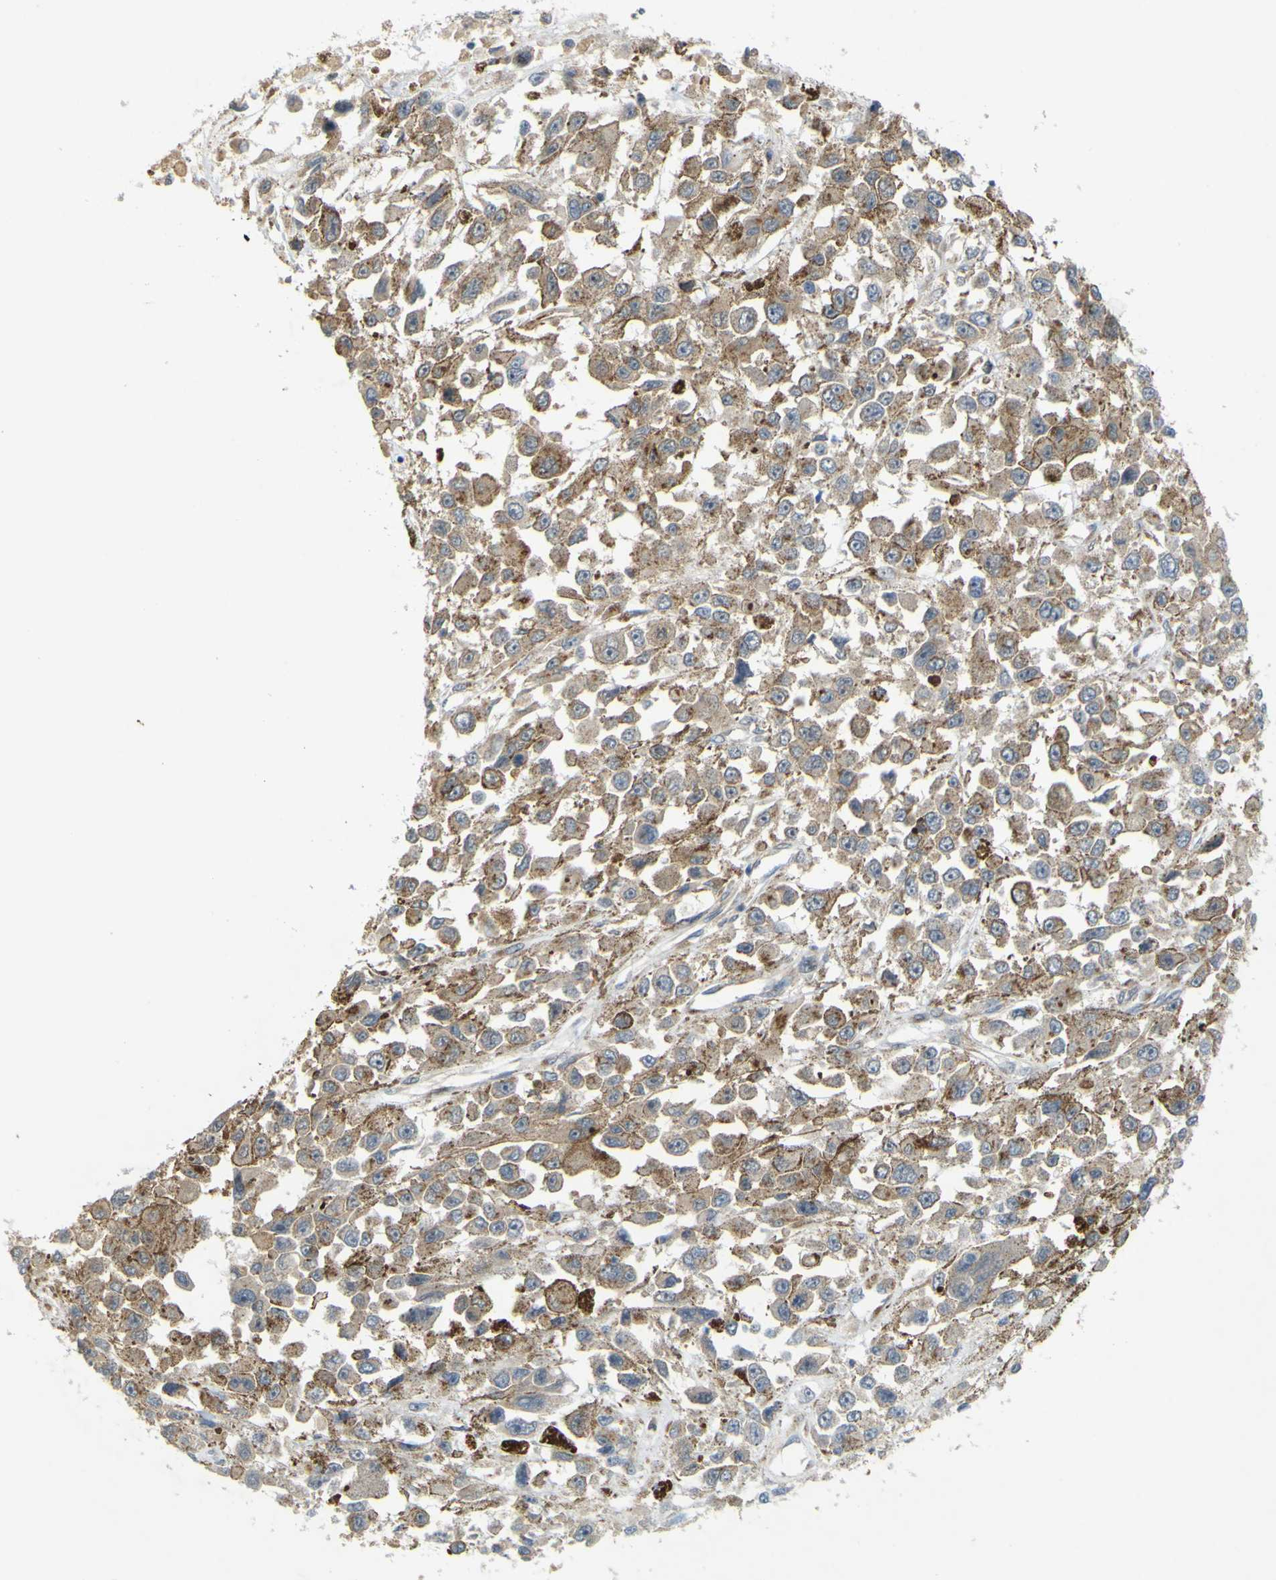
{"staining": {"intensity": "weak", "quantity": ">75%", "location": "cytoplasmic/membranous"}, "tissue": "melanoma", "cell_type": "Tumor cells", "image_type": "cancer", "snomed": [{"axis": "morphology", "description": "Malignant melanoma, Metastatic site"}, {"axis": "topography", "description": "Lymph node"}], "caption": "There is low levels of weak cytoplasmic/membranous positivity in tumor cells of malignant melanoma (metastatic site), as demonstrated by immunohistochemical staining (brown color).", "gene": "IGF2R", "patient": {"sex": "male", "age": 59}}